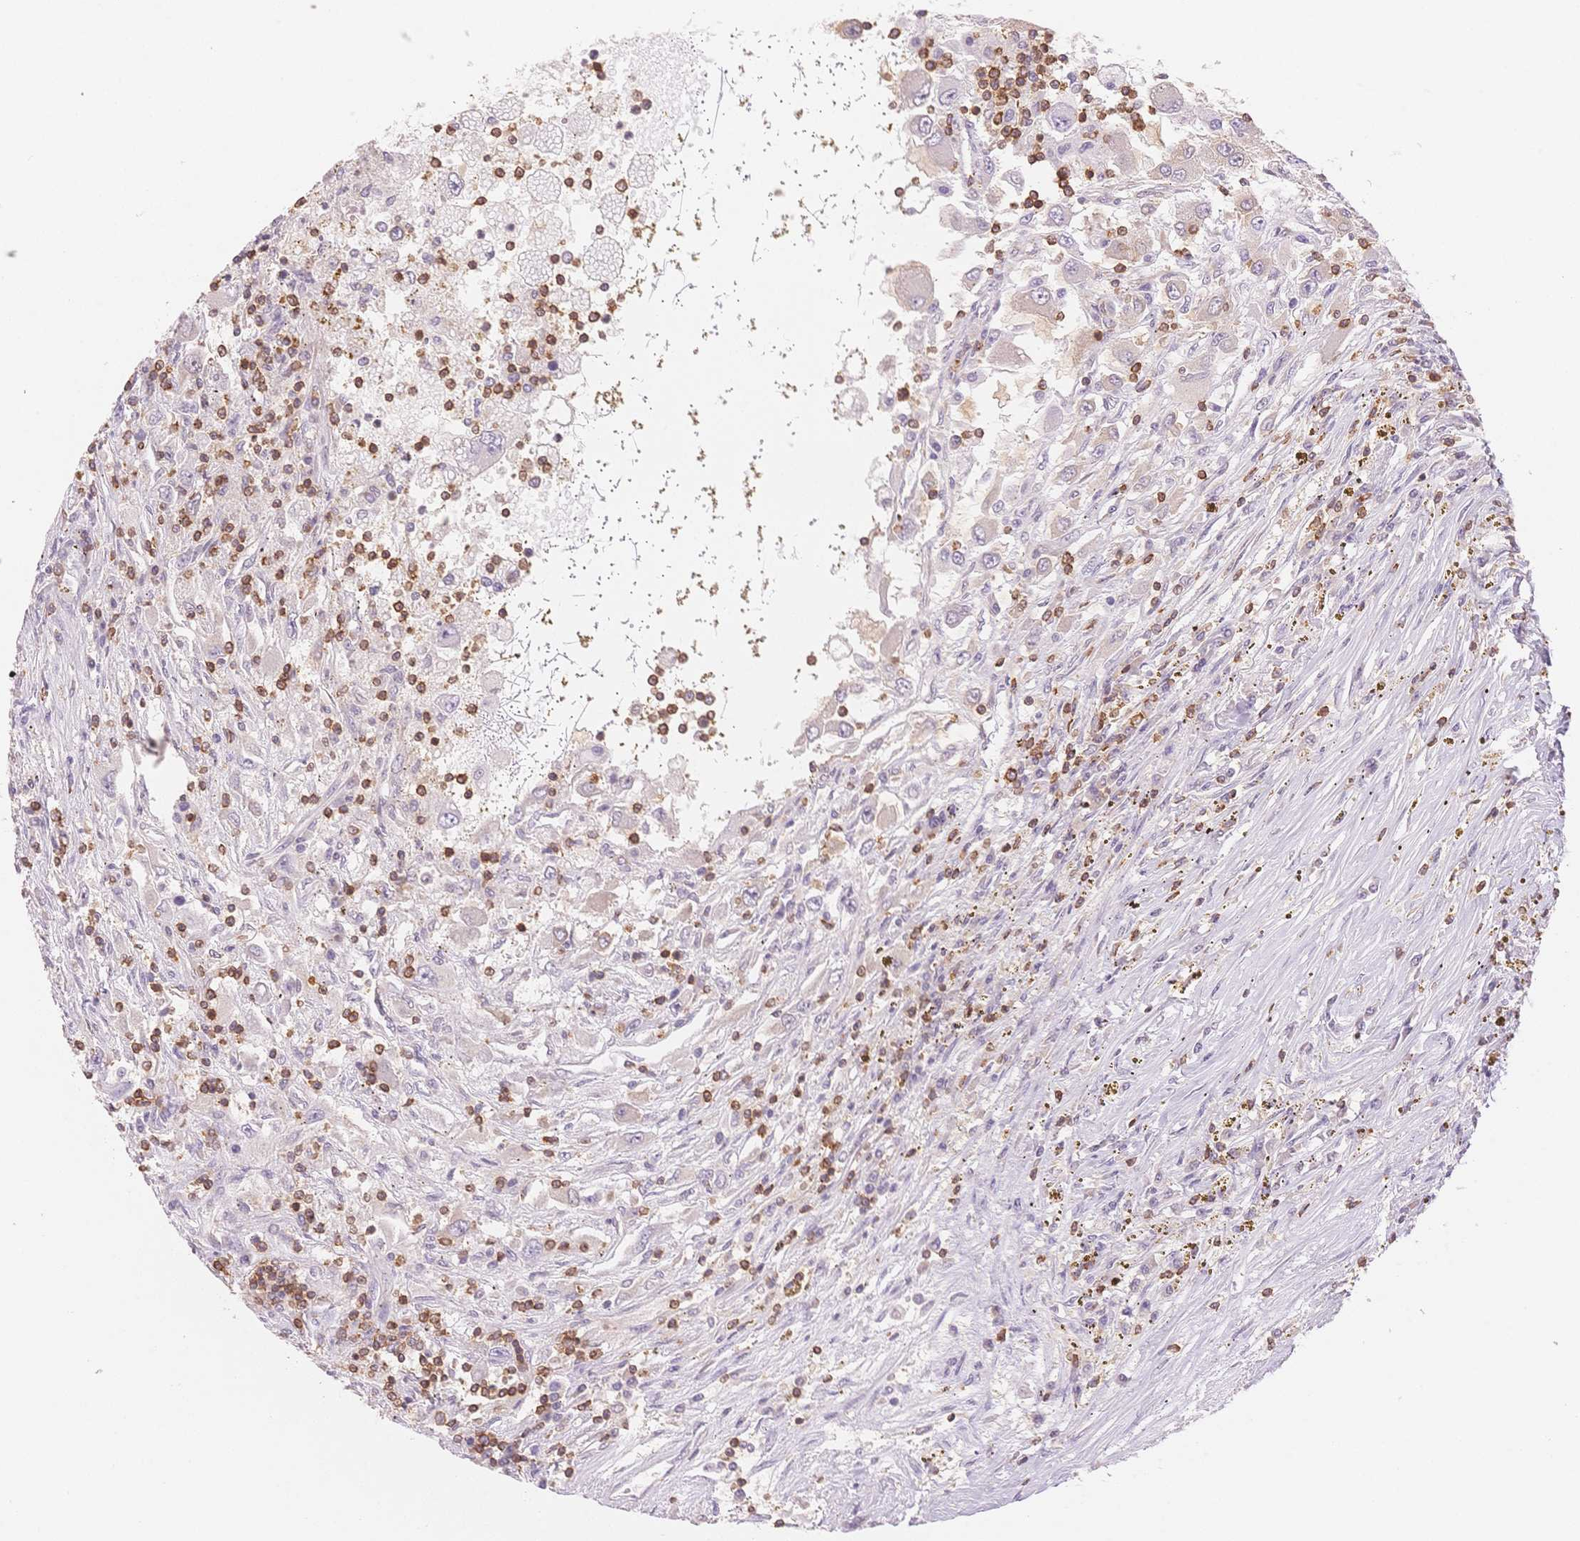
{"staining": {"intensity": "weak", "quantity": "<25%", "location": "cytoplasmic/membranous"}, "tissue": "renal cancer", "cell_type": "Tumor cells", "image_type": "cancer", "snomed": [{"axis": "morphology", "description": "Adenocarcinoma, NOS"}, {"axis": "topography", "description": "Kidney"}], "caption": "Human renal cancer stained for a protein using immunohistochemistry (IHC) demonstrates no expression in tumor cells.", "gene": "STK39", "patient": {"sex": "female", "age": 67}}